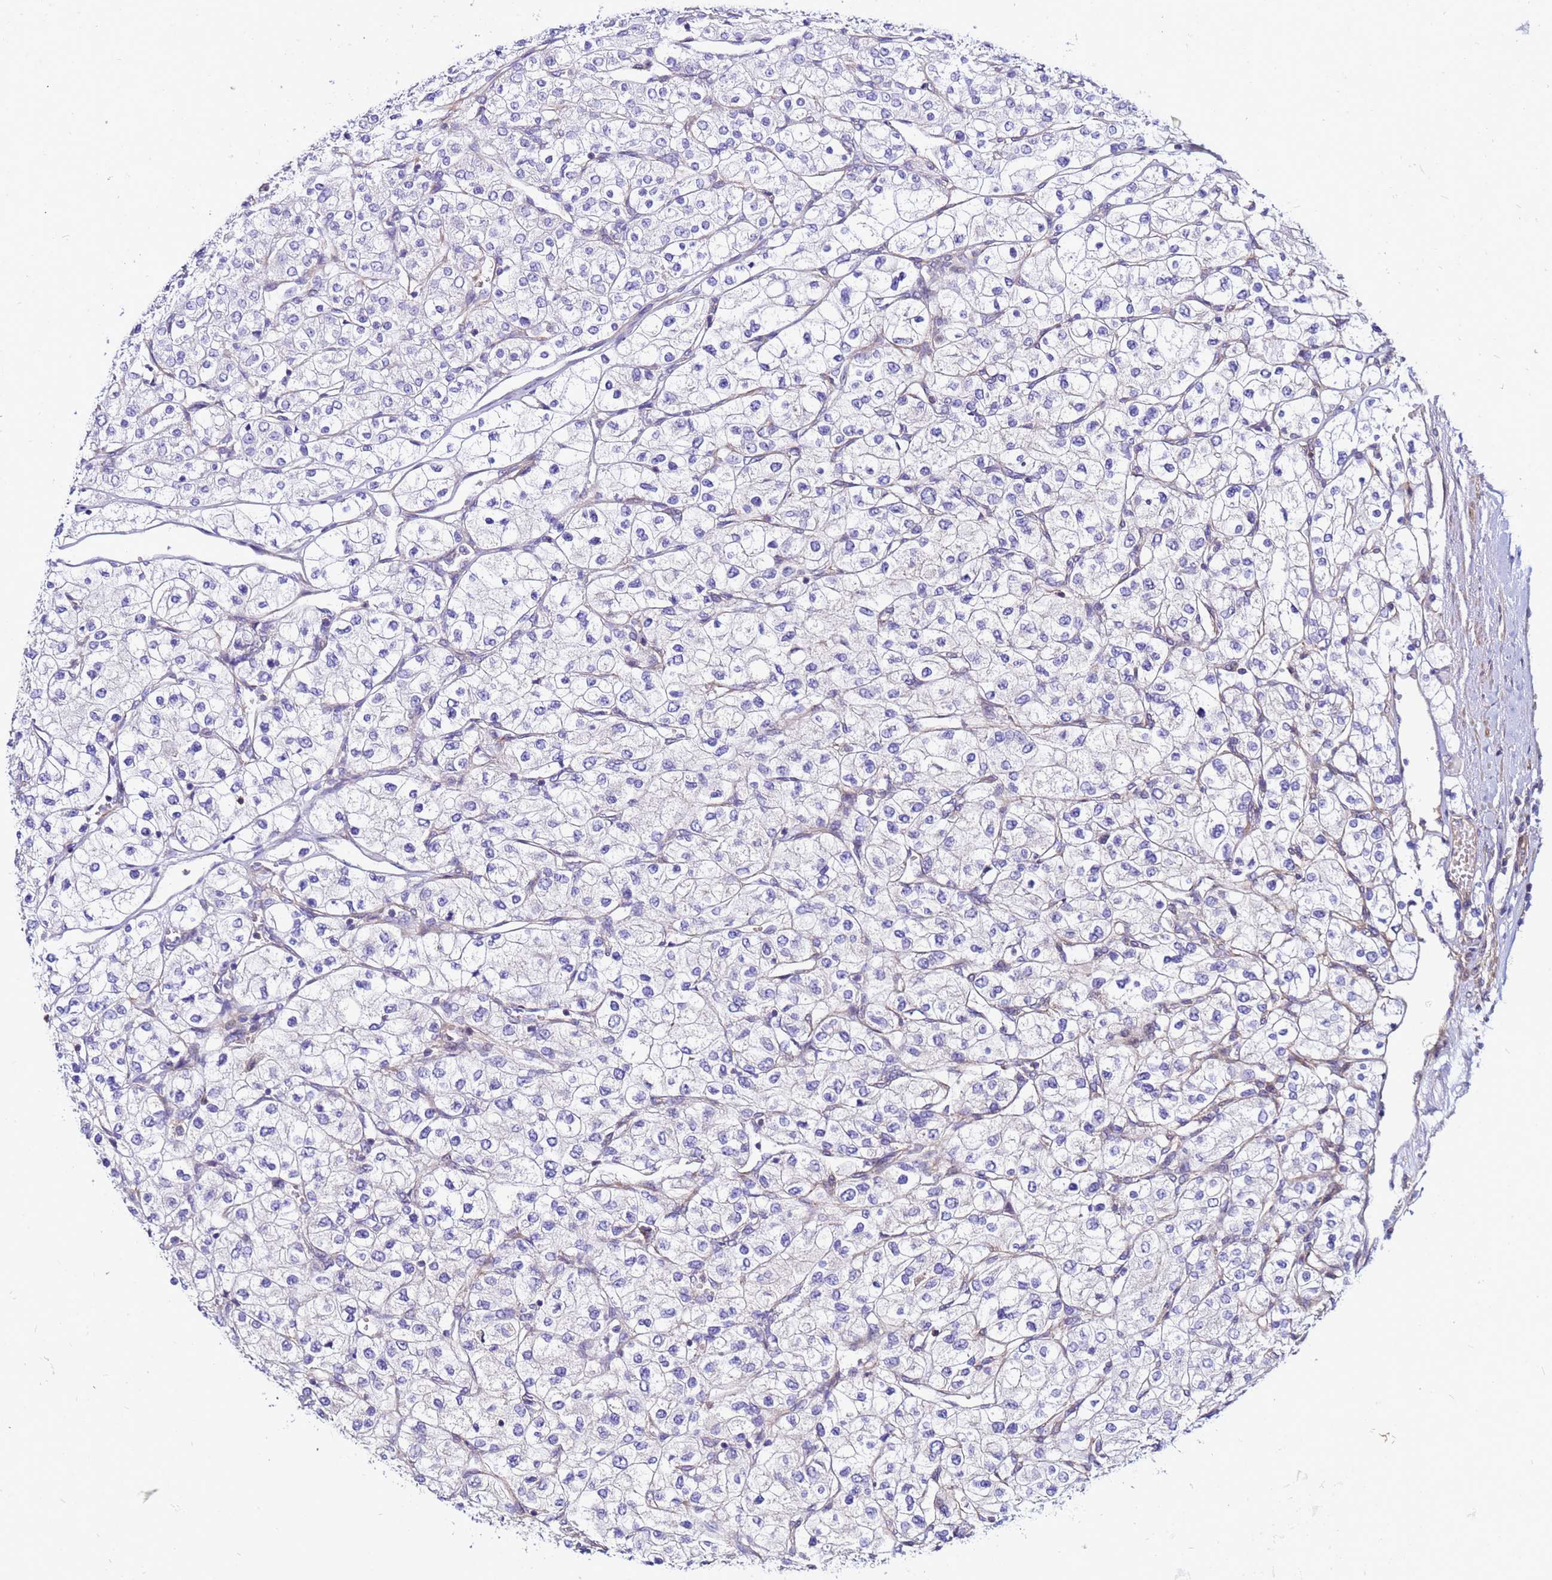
{"staining": {"intensity": "negative", "quantity": "none", "location": "none"}, "tissue": "renal cancer", "cell_type": "Tumor cells", "image_type": "cancer", "snomed": [{"axis": "morphology", "description": "Adenocarcinoma, NOS"}, {"axis": "topography", "description": "Kidney"}], "caption": "Immunohistochemical staining of human renal cancer demonstrates no significant staining in tumor cells.", "gene": "STK38", "patient": {"sex": "male", "age": 80}}